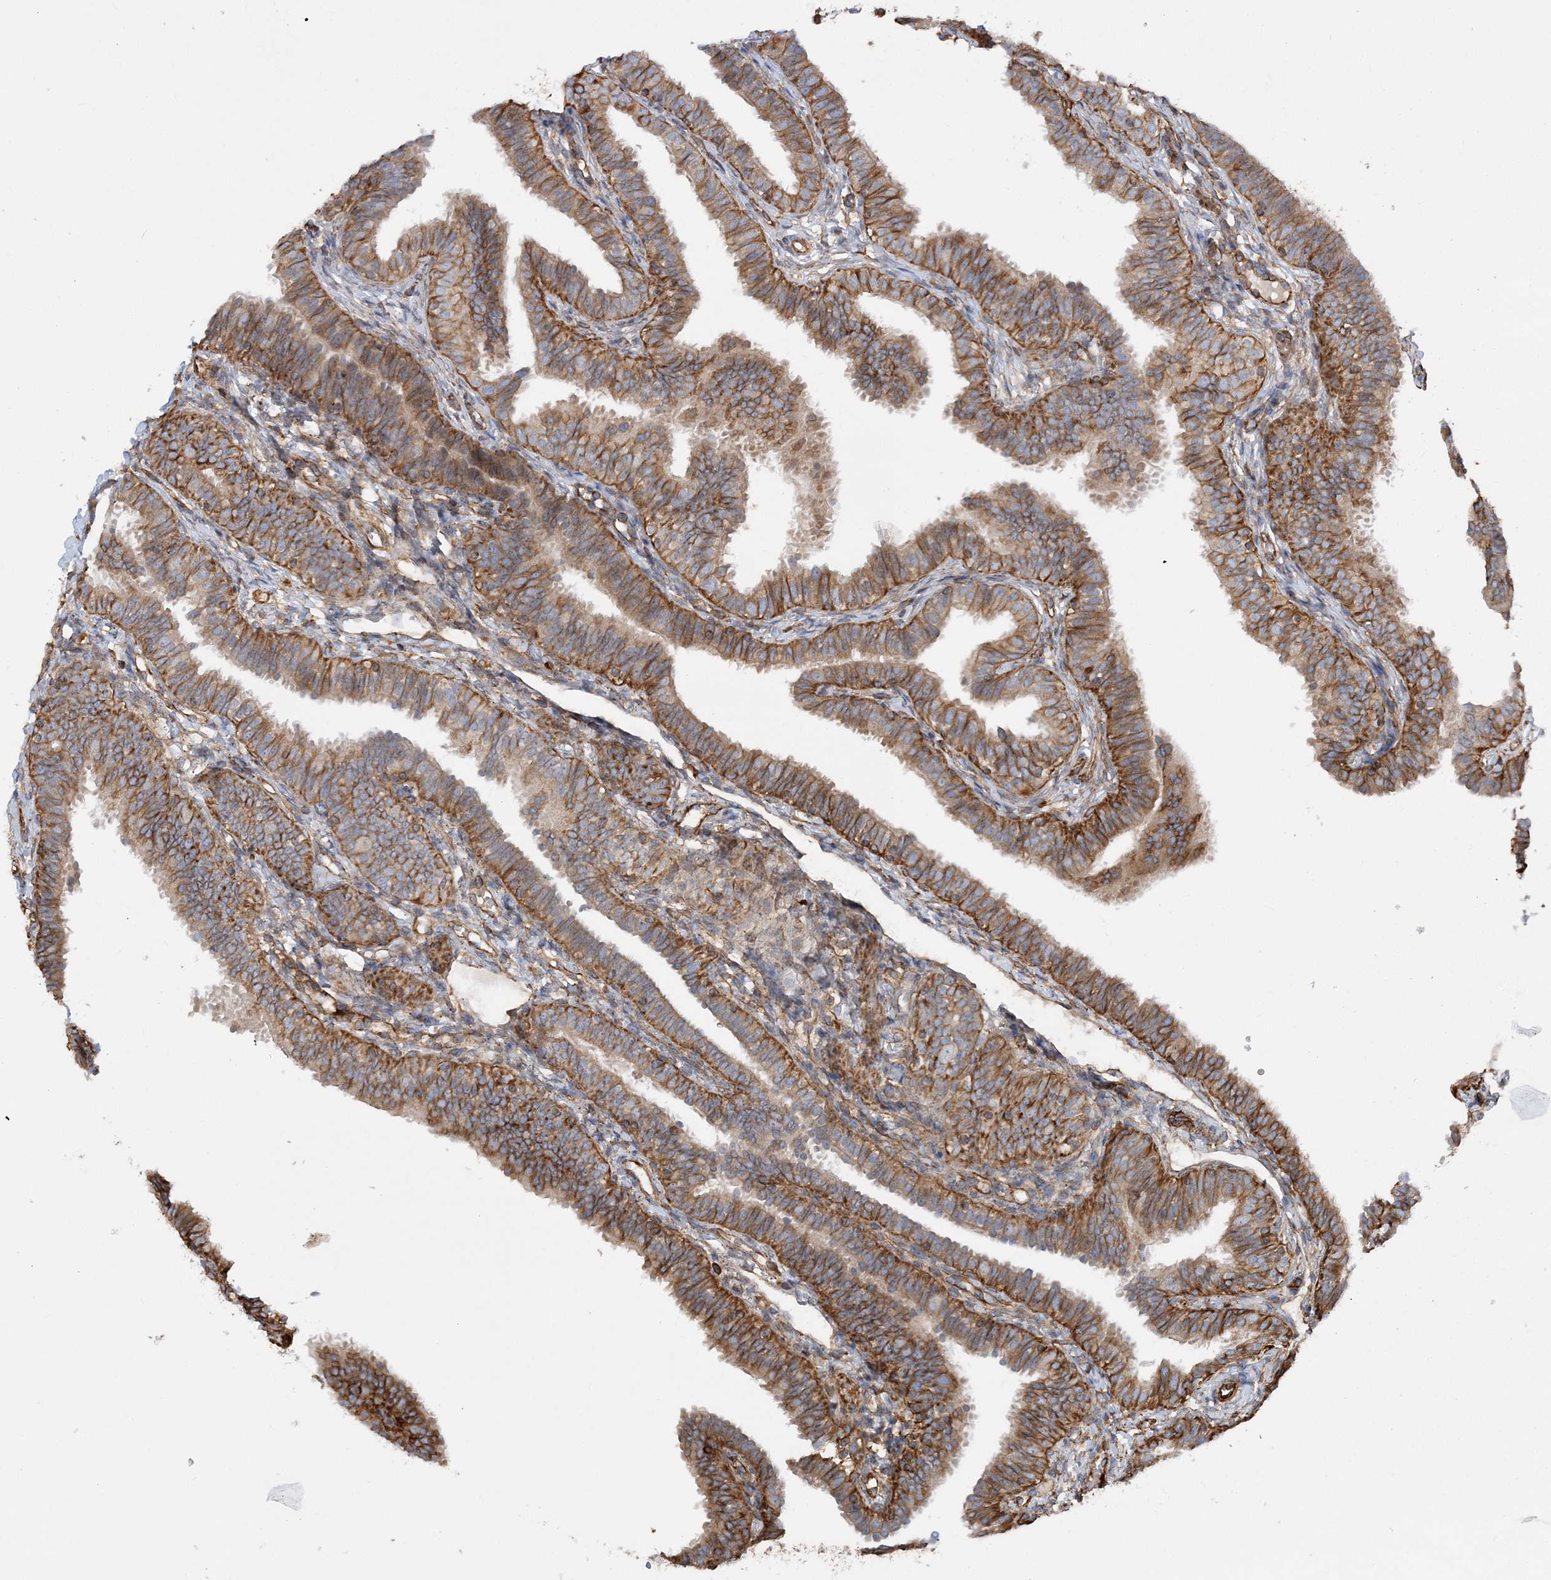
{"staining": {"intensity": "moderate", "quantity": ">75%", "location": "cytoplasmic/membranous"}, "tissue": "fallopian tube", "cell_type": "Glandular cells", "image_type": "normal", "snomed": [{"axis": "morphology", "description": "Normal tissue, NOS"}, {"axis": "topography", "description": "Fallopian tube"}], "caption": "Immunohistochemical staining of benign fallopian tube reveals medium levels of moderate cytoplasmic/membranous expression in approximately >75% of glandular cells.", "gene": "FAM114A2", "patient": {"sex": "female", "age": 35}}